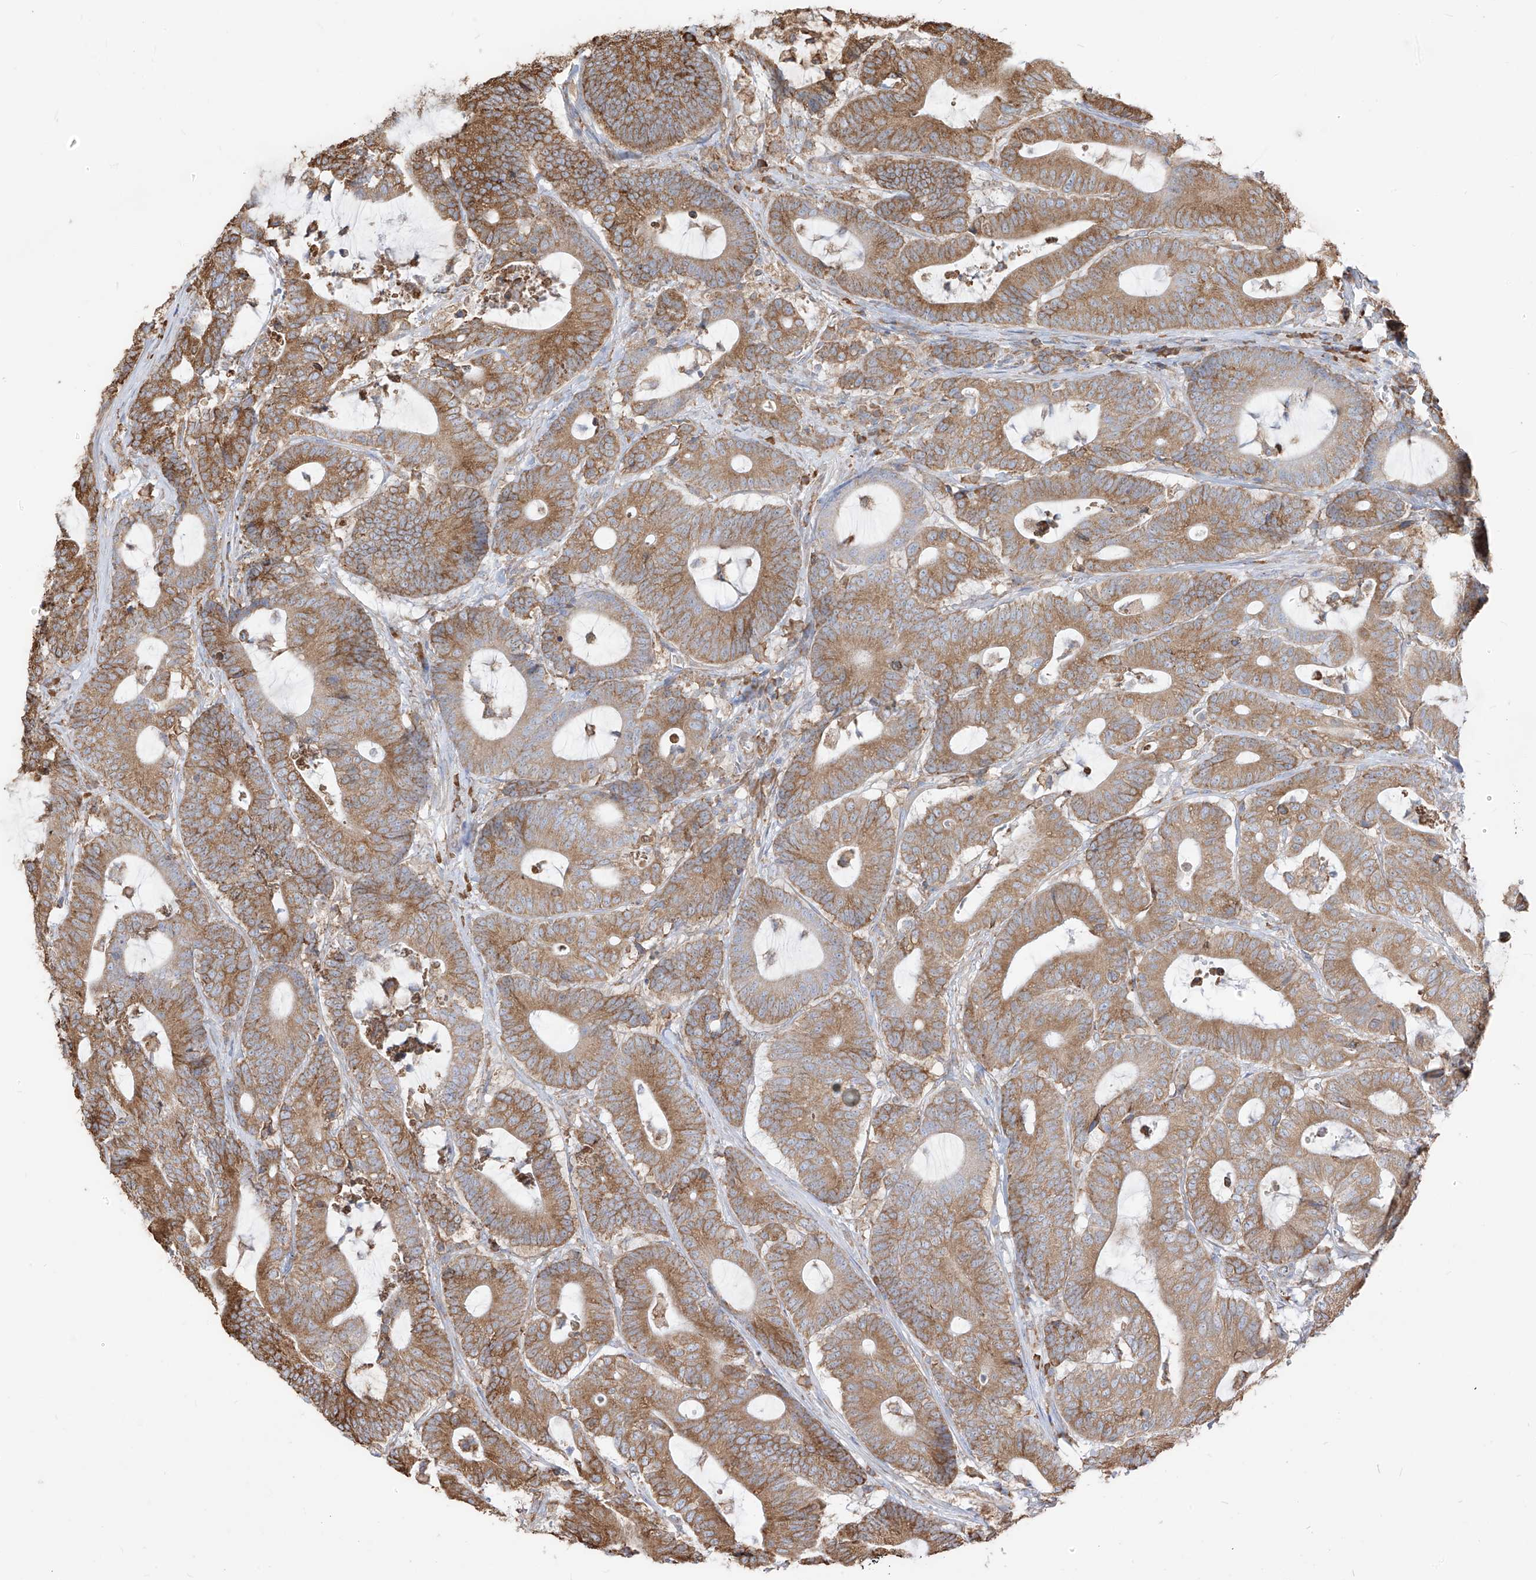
{"staining": {"intensity": "moderate", "quantity": ">75%", "location": "cytoplasmic/membranous"}, "tissue": "colorectal cancer", "cell_type": "Tumor cells", "image_type": "cancer", "snomed": [{"axis": "morphology", "description": "Adenocarcinoma, NOS"}, {"axis": "topography", "description": "Colon"}], "caption": "An IHC photomicrograph of tumor tissue is shown. Protein staining in brown highlights moderate cytoplasmic/membranous positivity in adenocarcinoma (colorectal) within tumor cells. (DAB IHC, brown staining for protein, blue staining for nuclei).", "gene": "PDIA6", "patient": {"sex": "female", "age": 84}}